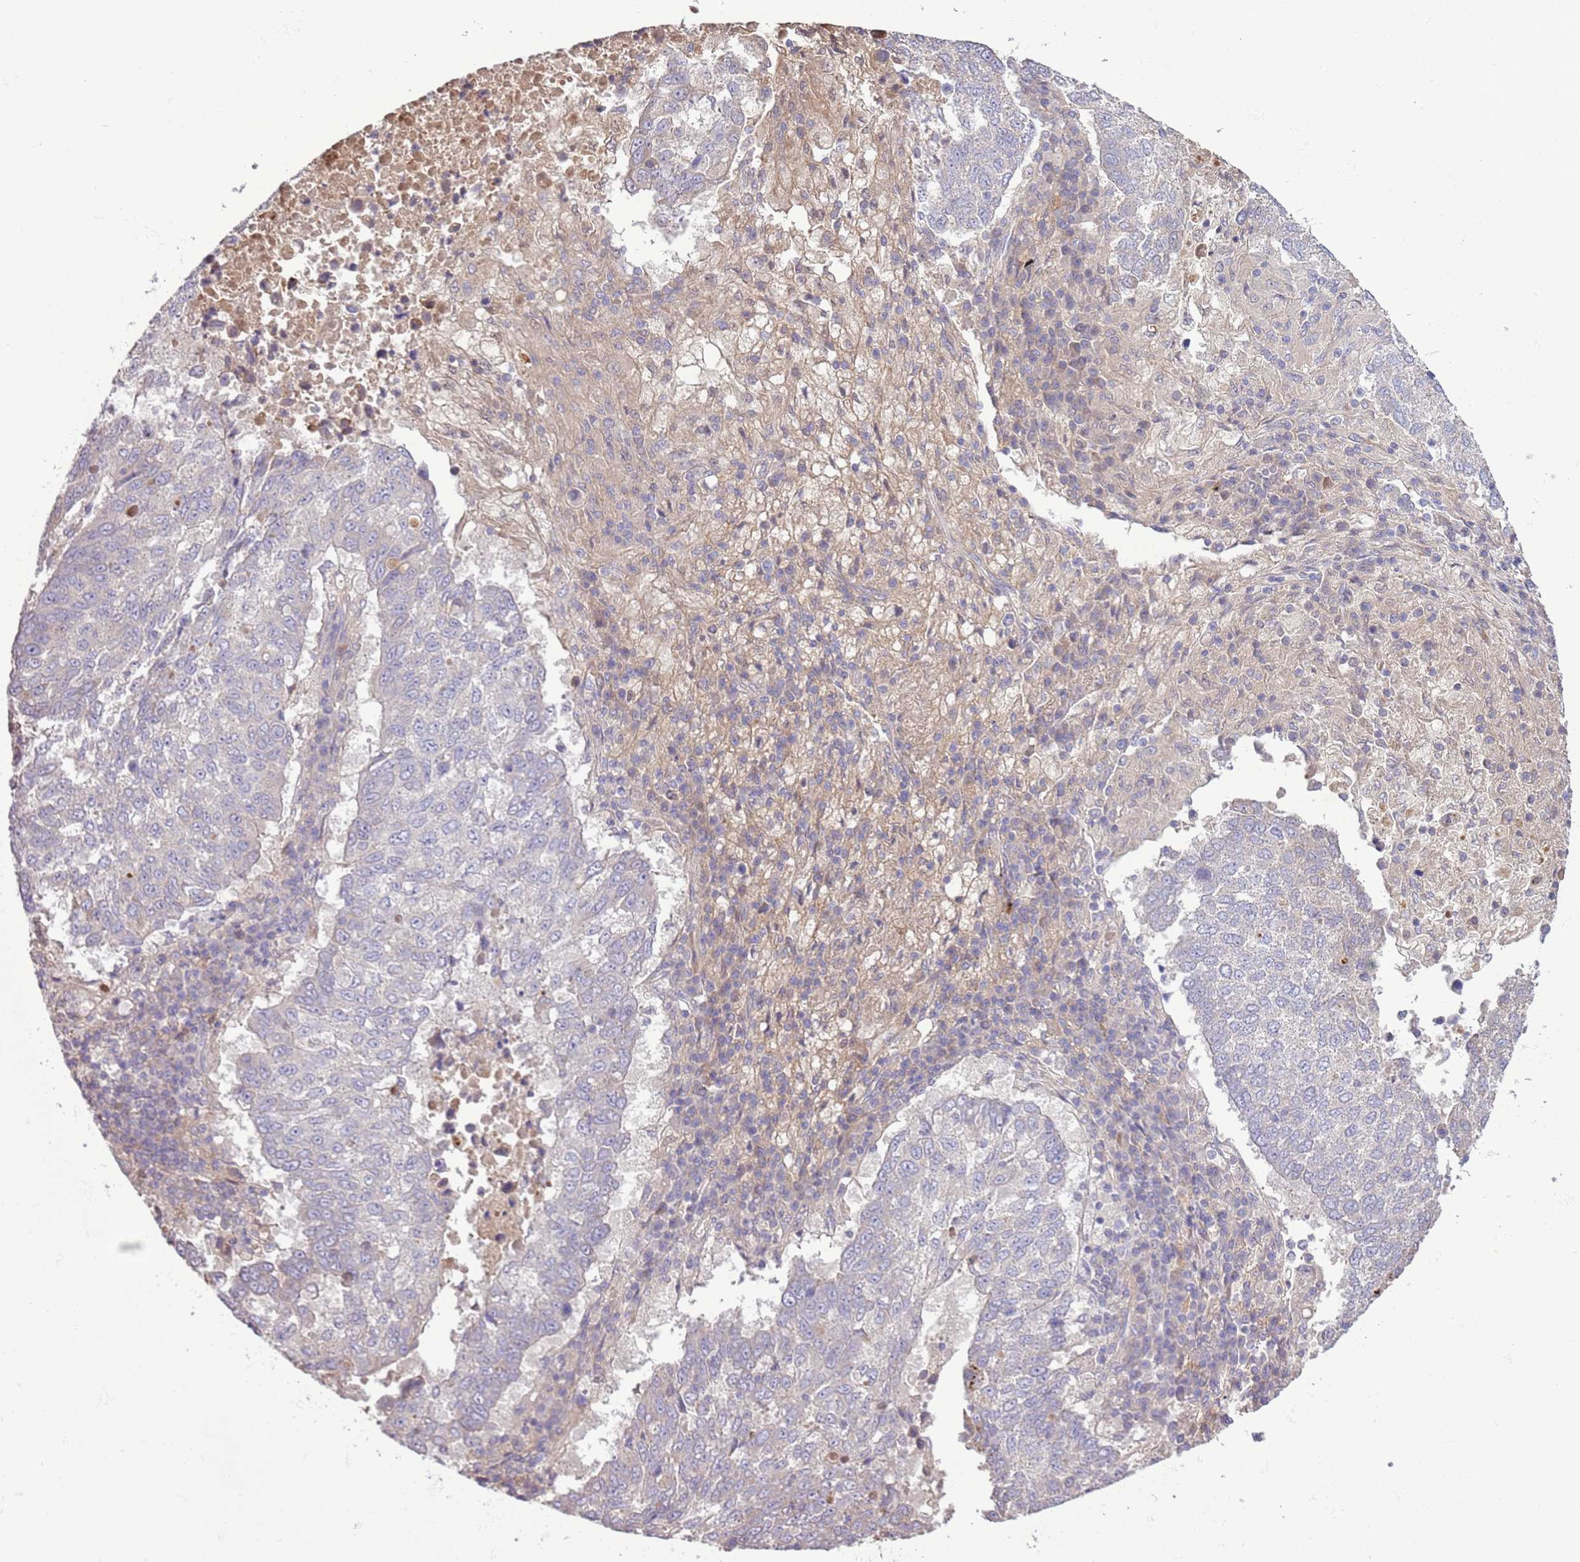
{"staining": {"intensity": "negative", "quantity": "none", "location": "none"}, "tissue": "lung cancer", "cell_type": "Tumor cells", "image_type": "cancer", "snomed": [{"axis": "morphology", "description": "Squamous cell carcinoma, NOS"}, {"axis": "topography", "description": "Lung"}], "caption": "DAB immunohistochemical staining of lung cancer displays no significant expression in tumor cells.", "gene": "ABHD17C", "patient": {"sex": "male", "age": 73}}